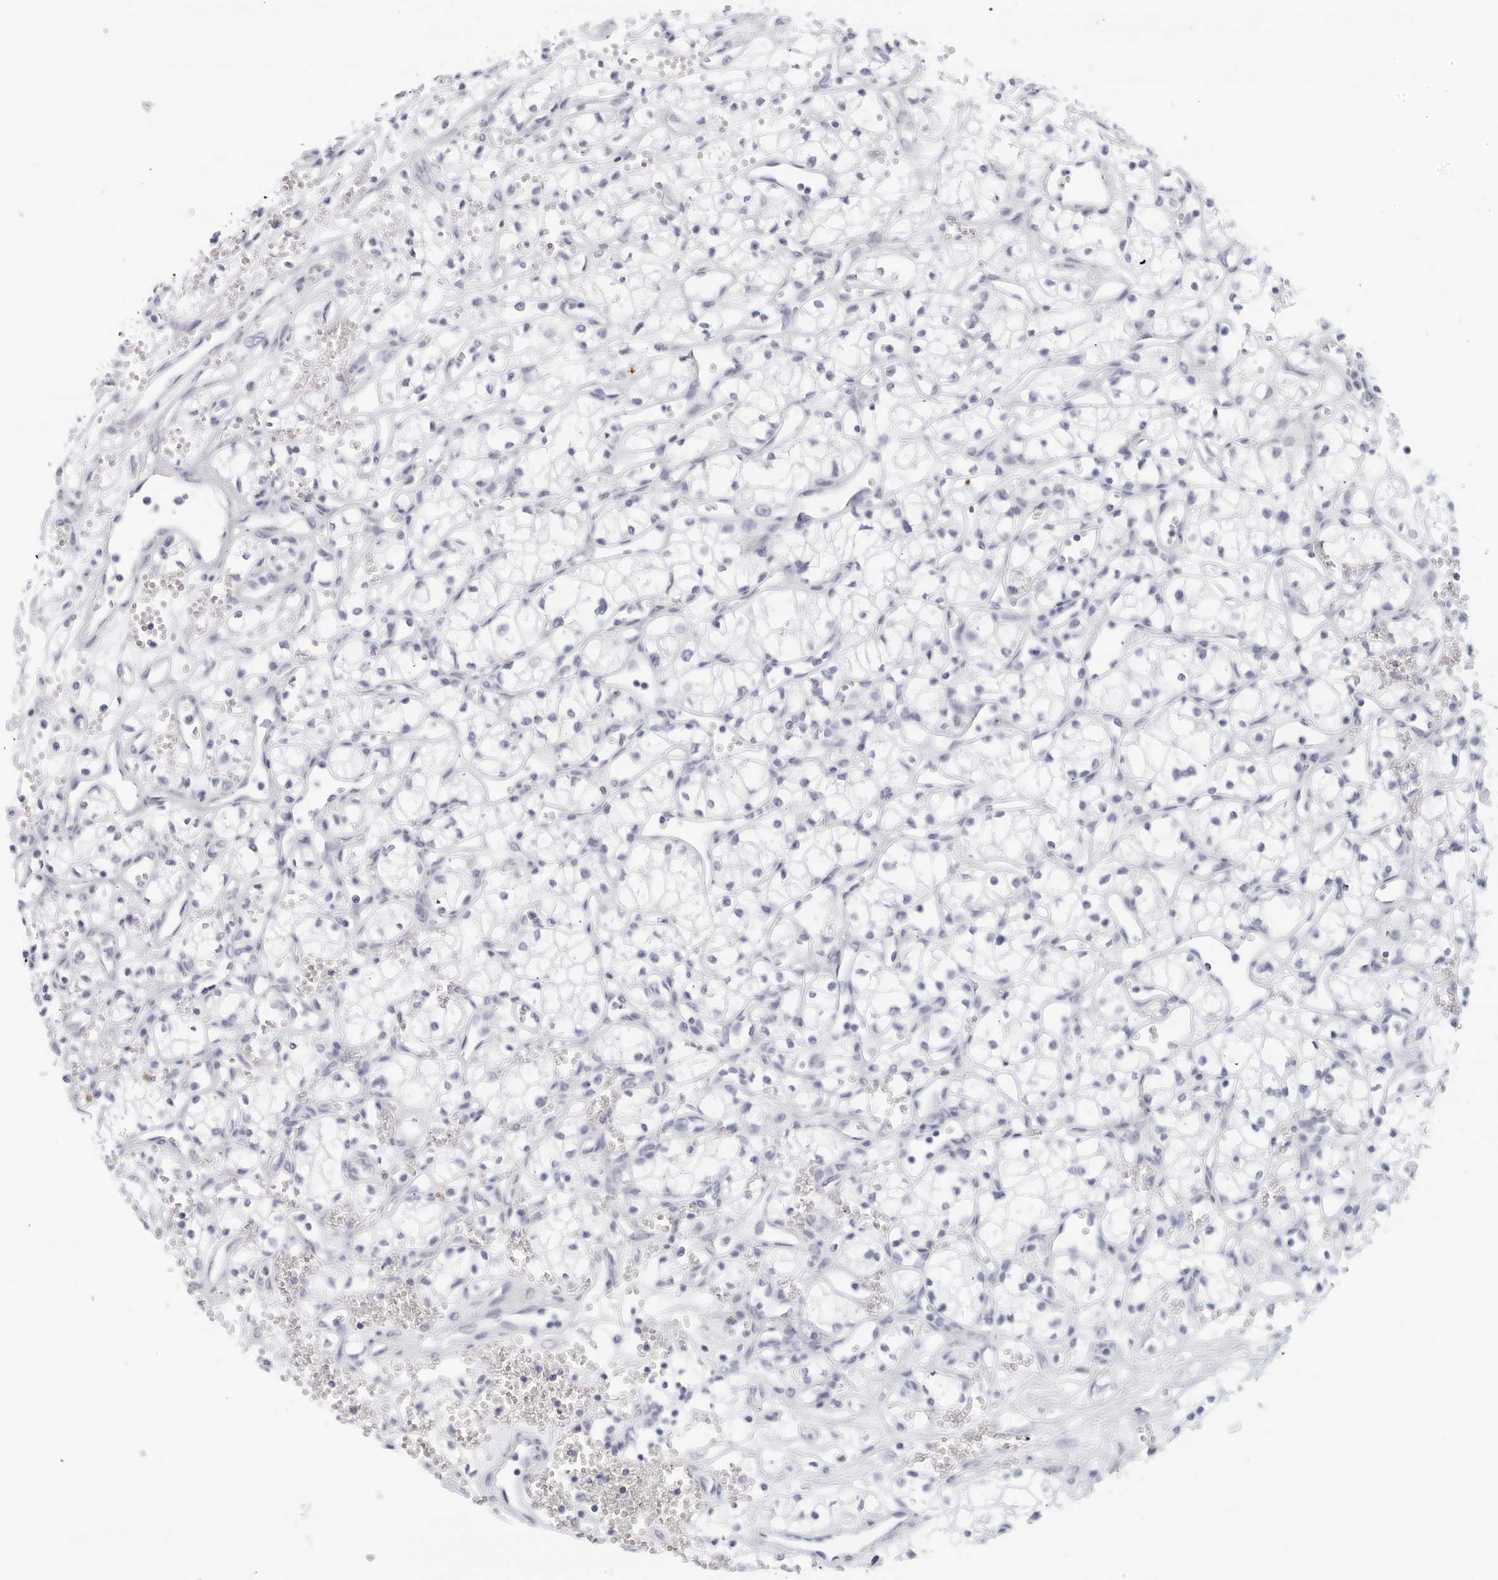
{"staining": {"intensity": "negative", "quantity": "none", "location": "none"}, "tissue": "renal cancer", "cell_type": "Tumor cells", "image_type": "cancer", "snomed": [{"axis": "morphology", "description": "Adenocarcinoma, NOS"}, {"axis": "topography", "description": "Kidney"}], "caption": "This is an immunohistochemistry (IHC) histopathology image of human renal cancer. There is no expression in tumor cells.", "gene": "FGG", "patient": {"sex": "male", "age": 59}}